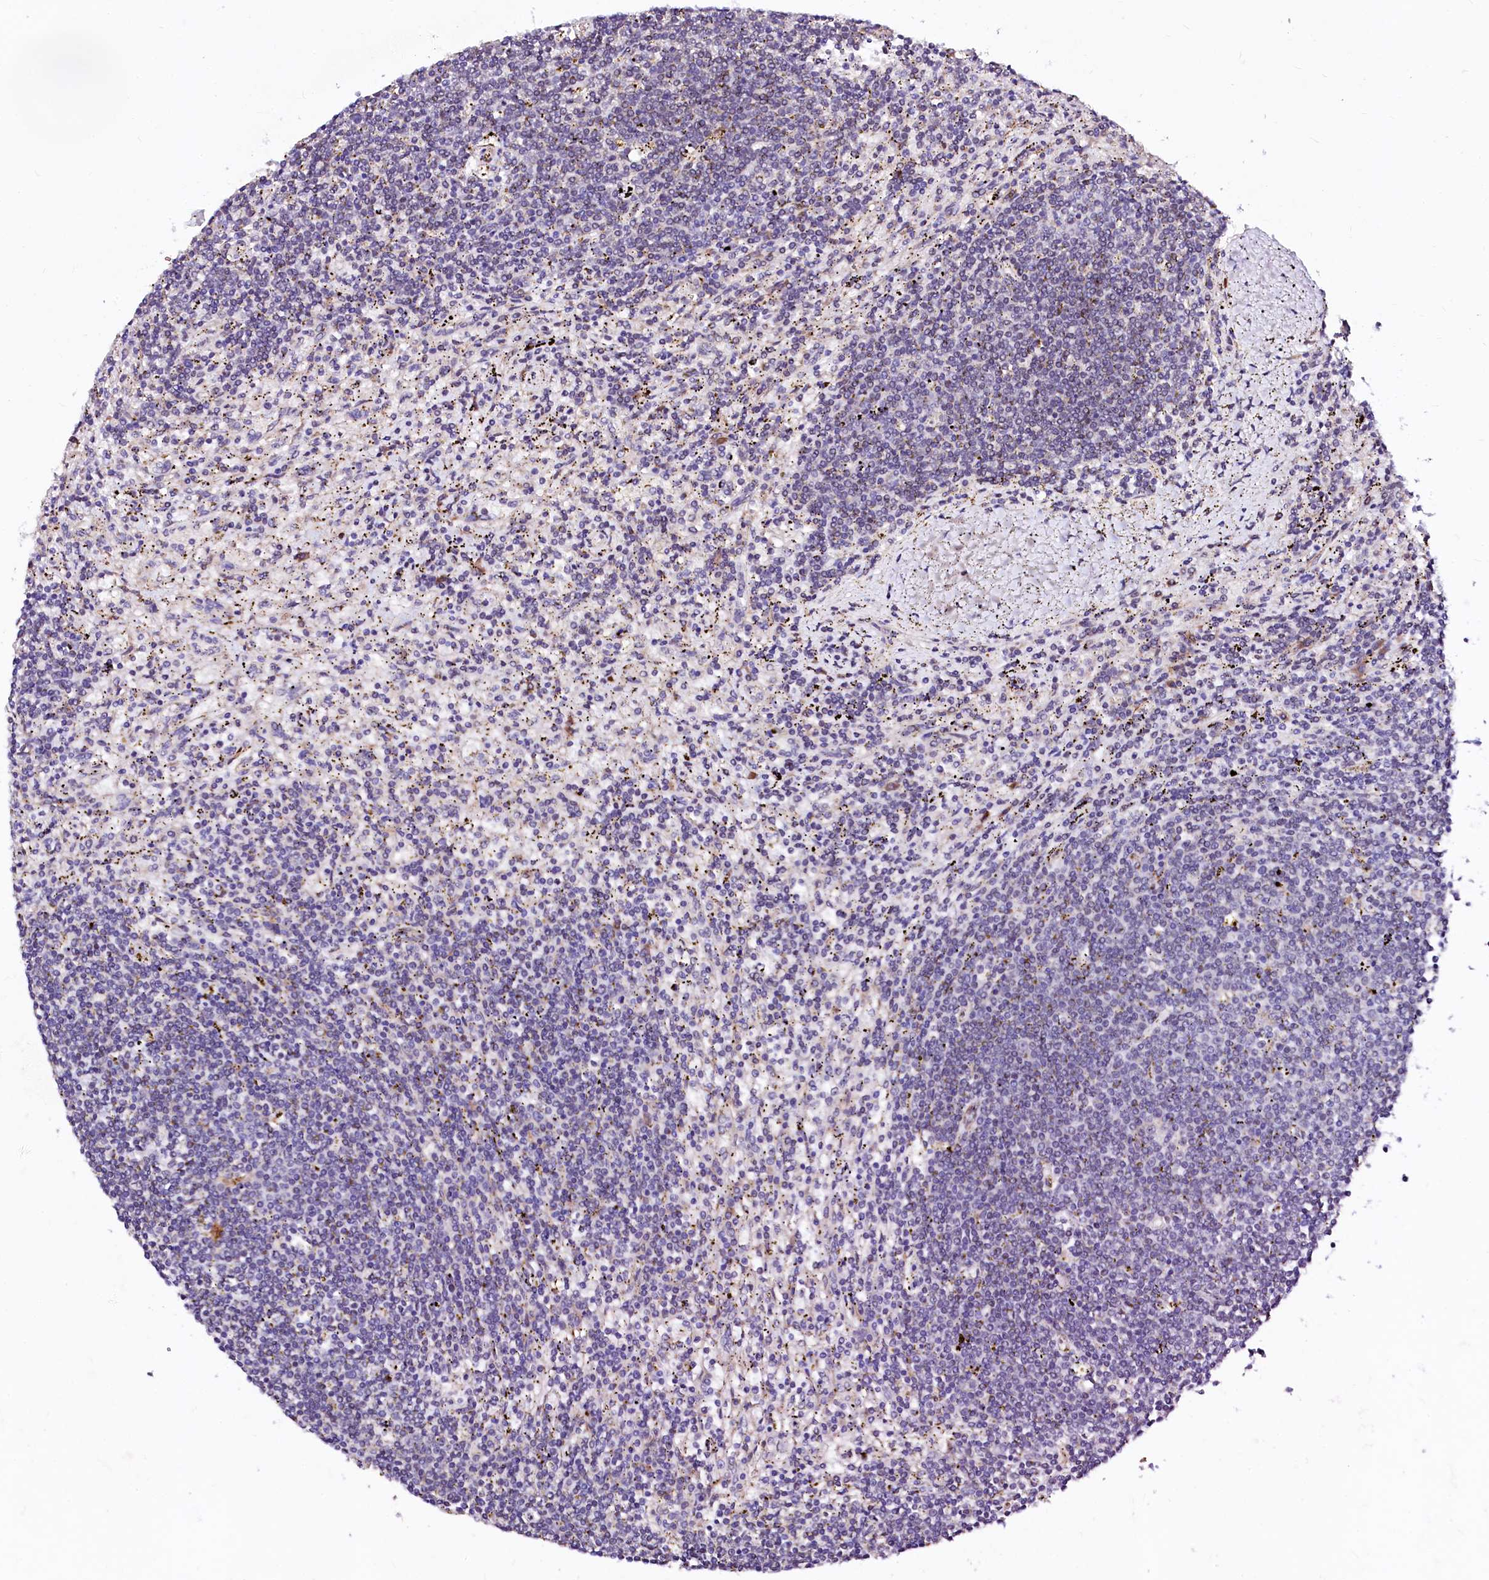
{"staining": {"intensity": "negative", "quantity": "none", "location": "none"}, "tissue": "lymphoma", "cell_type": "Tumor cells", "image_type": "cancer", "snomed": [{"axis": "morphology", "description": "Malignant lymphoma, non-Hodgkin's type, Low grade"}, {"axis": "topography", "description": "Spleen"}], "caption": "Malignant lymphoma, non-Hodgkin's type (low-grade) was stained to show a protein in brown. There is no significant positivity in tumor cells.", "gene": "GPR176", "patient": {"sex": "male", "age": 76}}